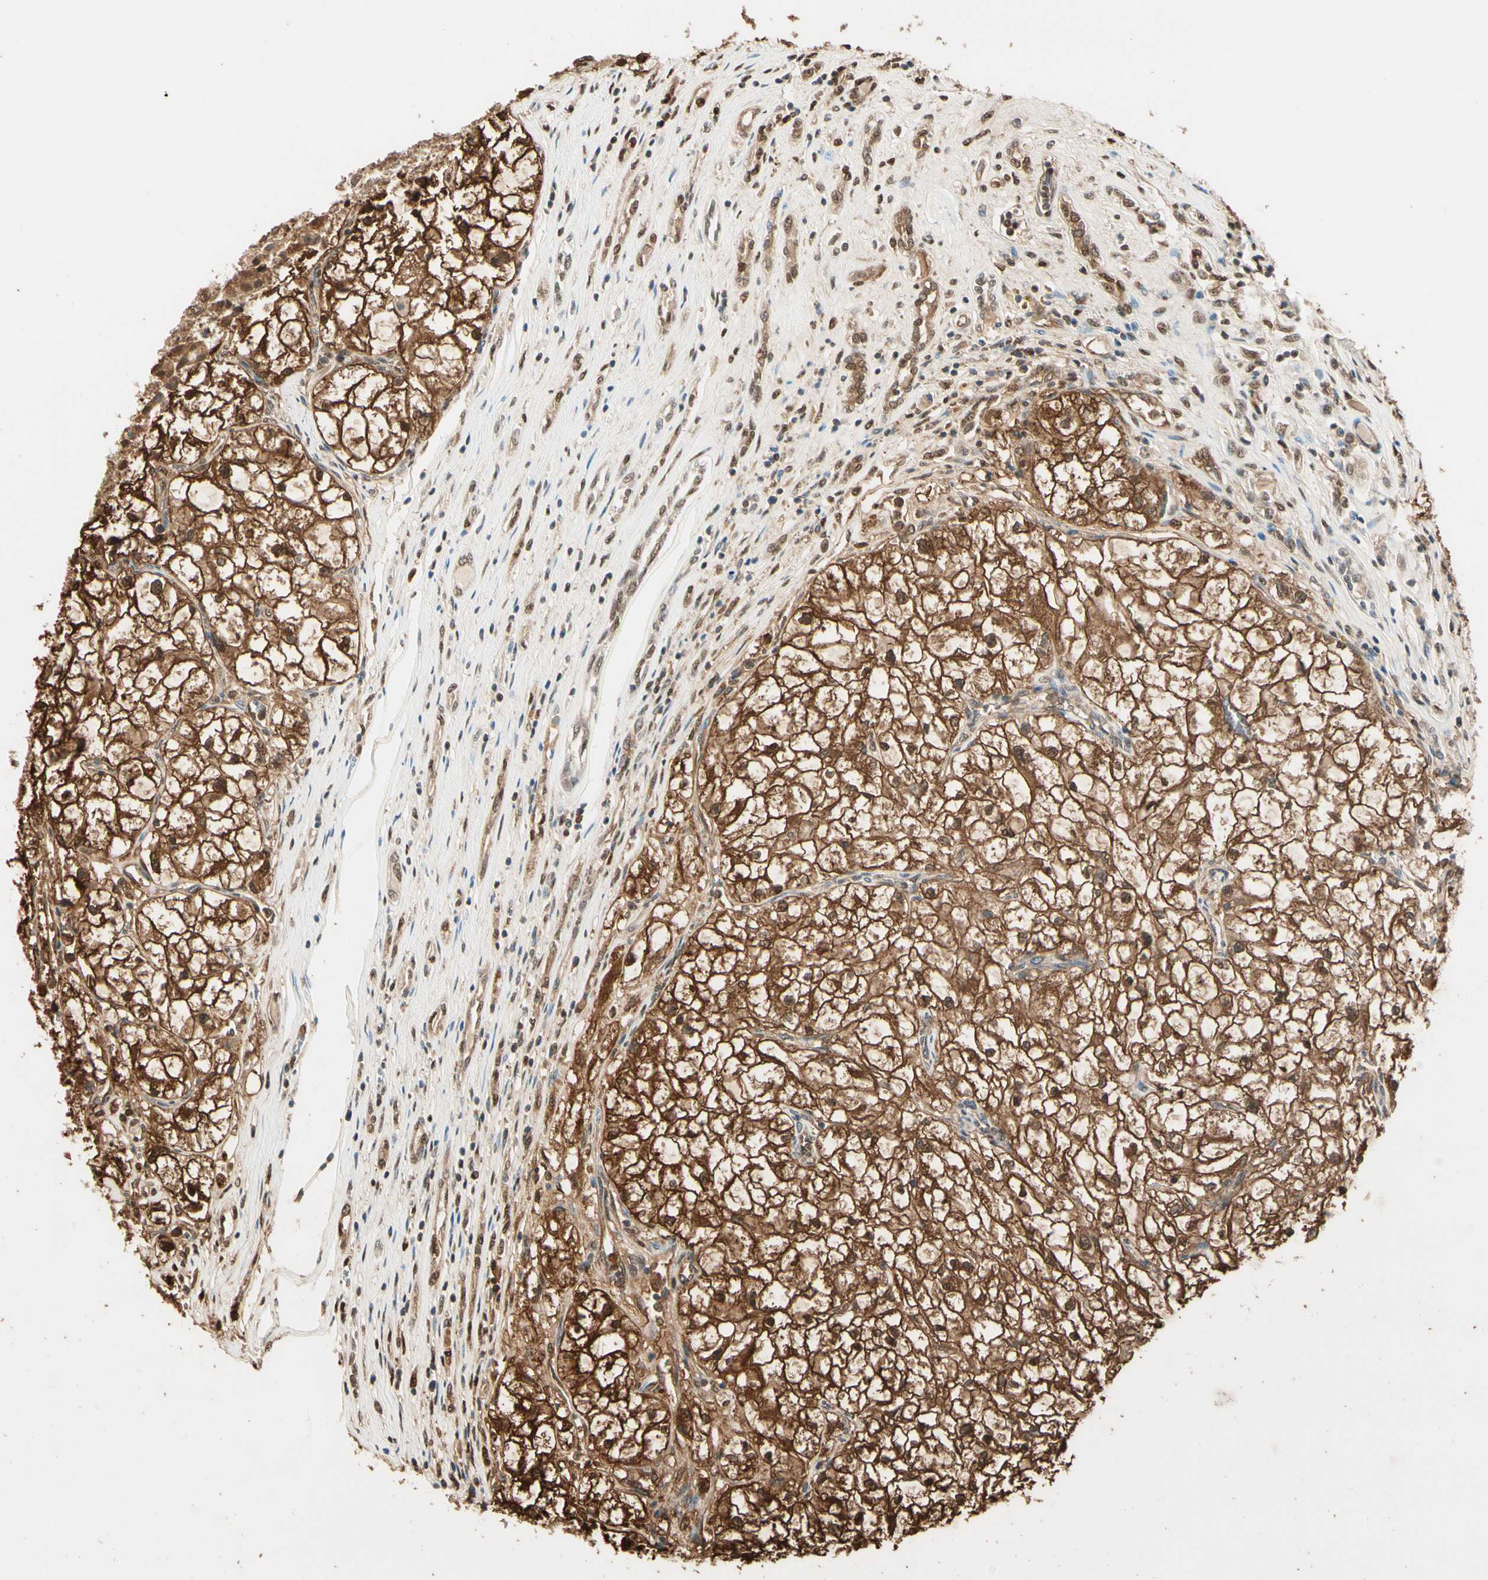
{"staining": {"intensity": "moderate", "quantity": ">75%", "location": "cytoplasmic/membranous,nuclear"}, "tissue": "renal cancer", "cell_type": "Tumor cells", "image_type": "cancer", "snomed": [{"axis": "morphology", "description": "Adenocarcinoma, NOS"}, {"axis": "topography", "description": "Kidney"}], "caption": "Renal cancer tissue demonstrates moderate cytoplasmic/membranous and nuclear positivity in approximately >75% of tumor cells, visualized by immunohistochemistry.", "gene": "PNCK", "patient": {"sex": "female", "age": 70}}